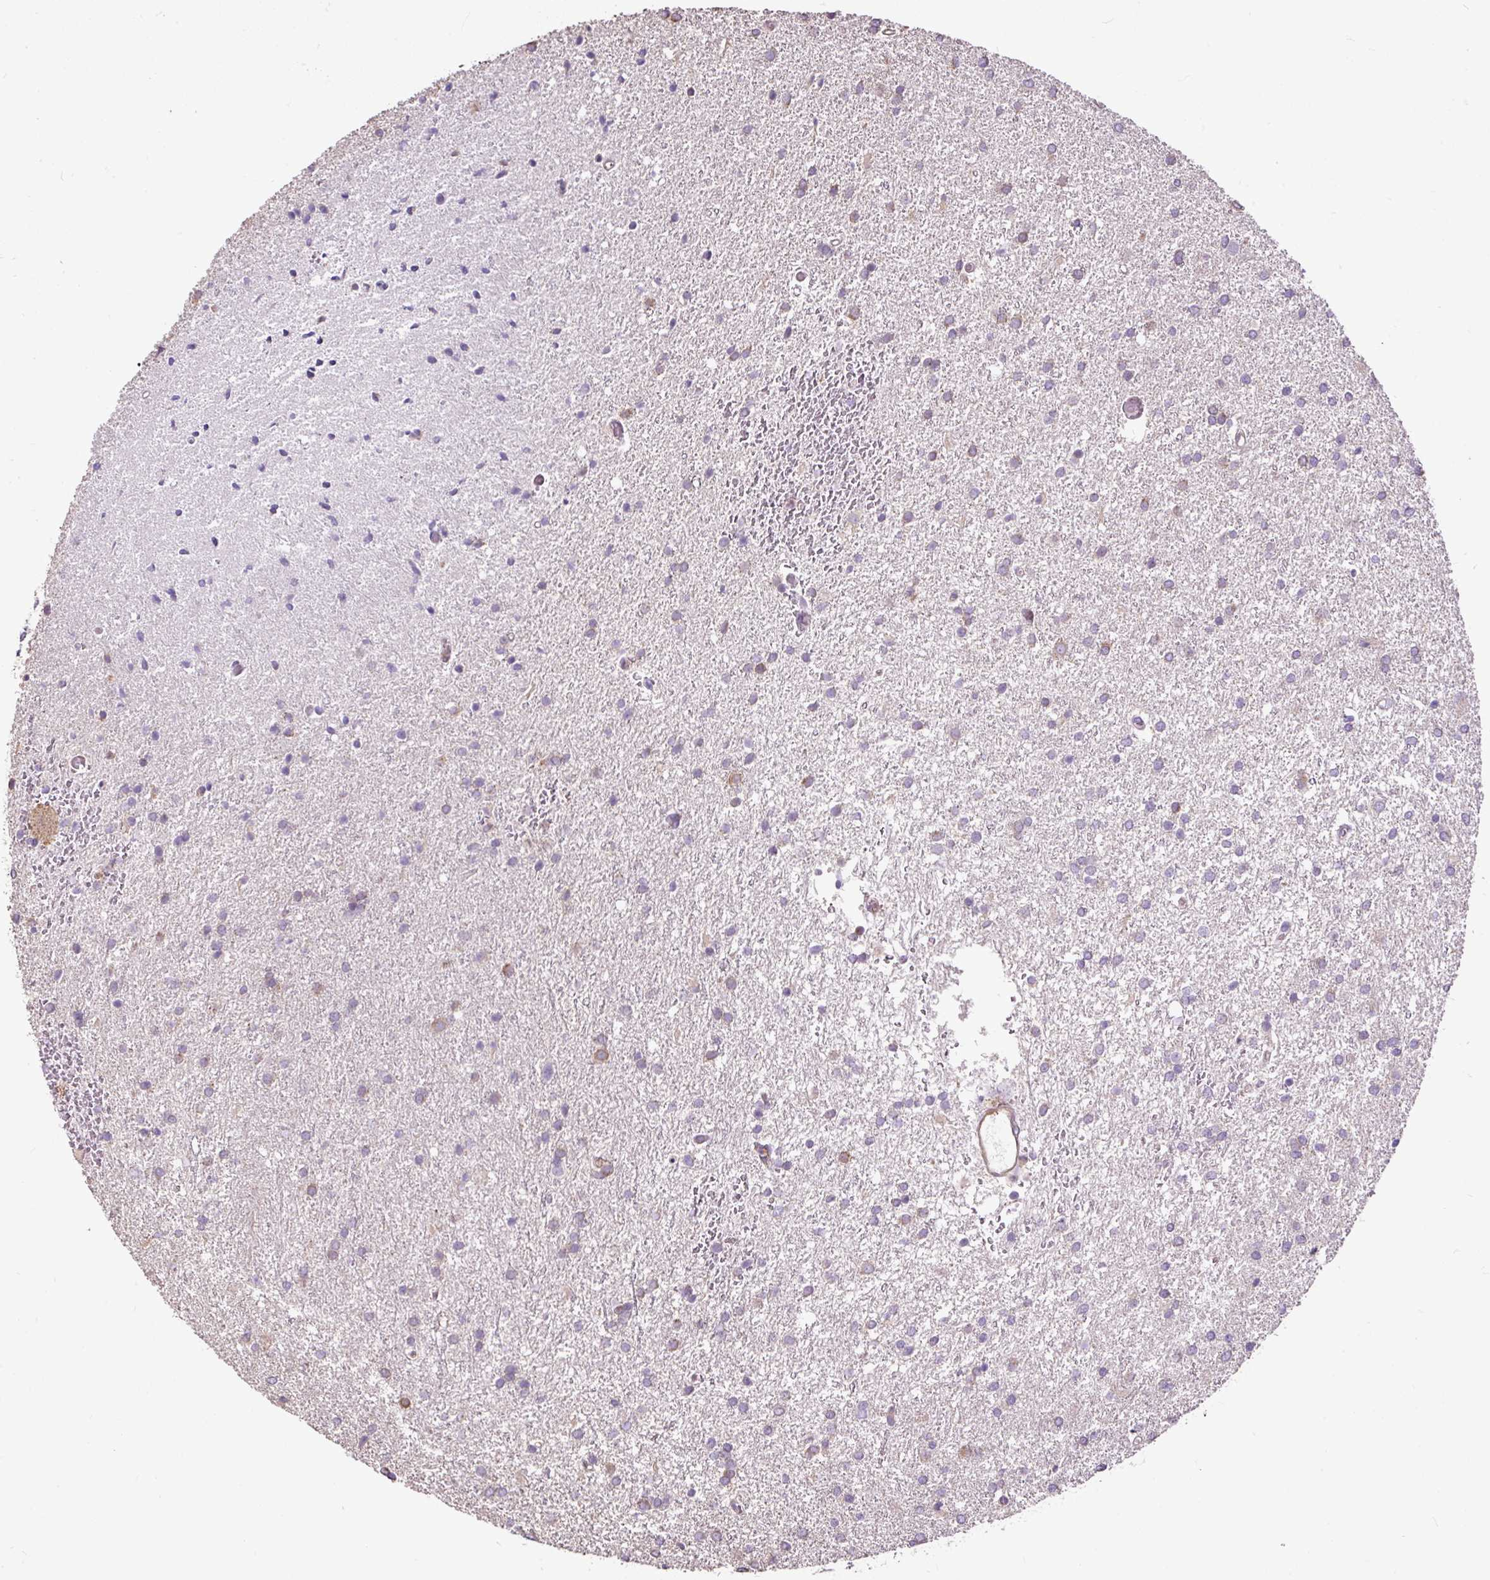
{"staining": {"intensity": "moderate", "quantity": "<25%", "location": "cytoplasmic/membranous"}, "tissue": "glioma", "cell_type": "Tumor cells", "image_type": "cancer", "snomed": [{"axis": "morphology", "description": "Glioma, malignant, High grade"}, {"axis": "topography", "description": "Brain"}], "caption": "Protein staining reveals moderate cytoplasmic/membranous positivity in about <25% of tumor cells in malignant glioma (high-grade). (brown staining indicates protein expression, while blue staining denotes nuclei).", "gene": "PDIA2", "patient": {"sex": "female", "age": 50}}